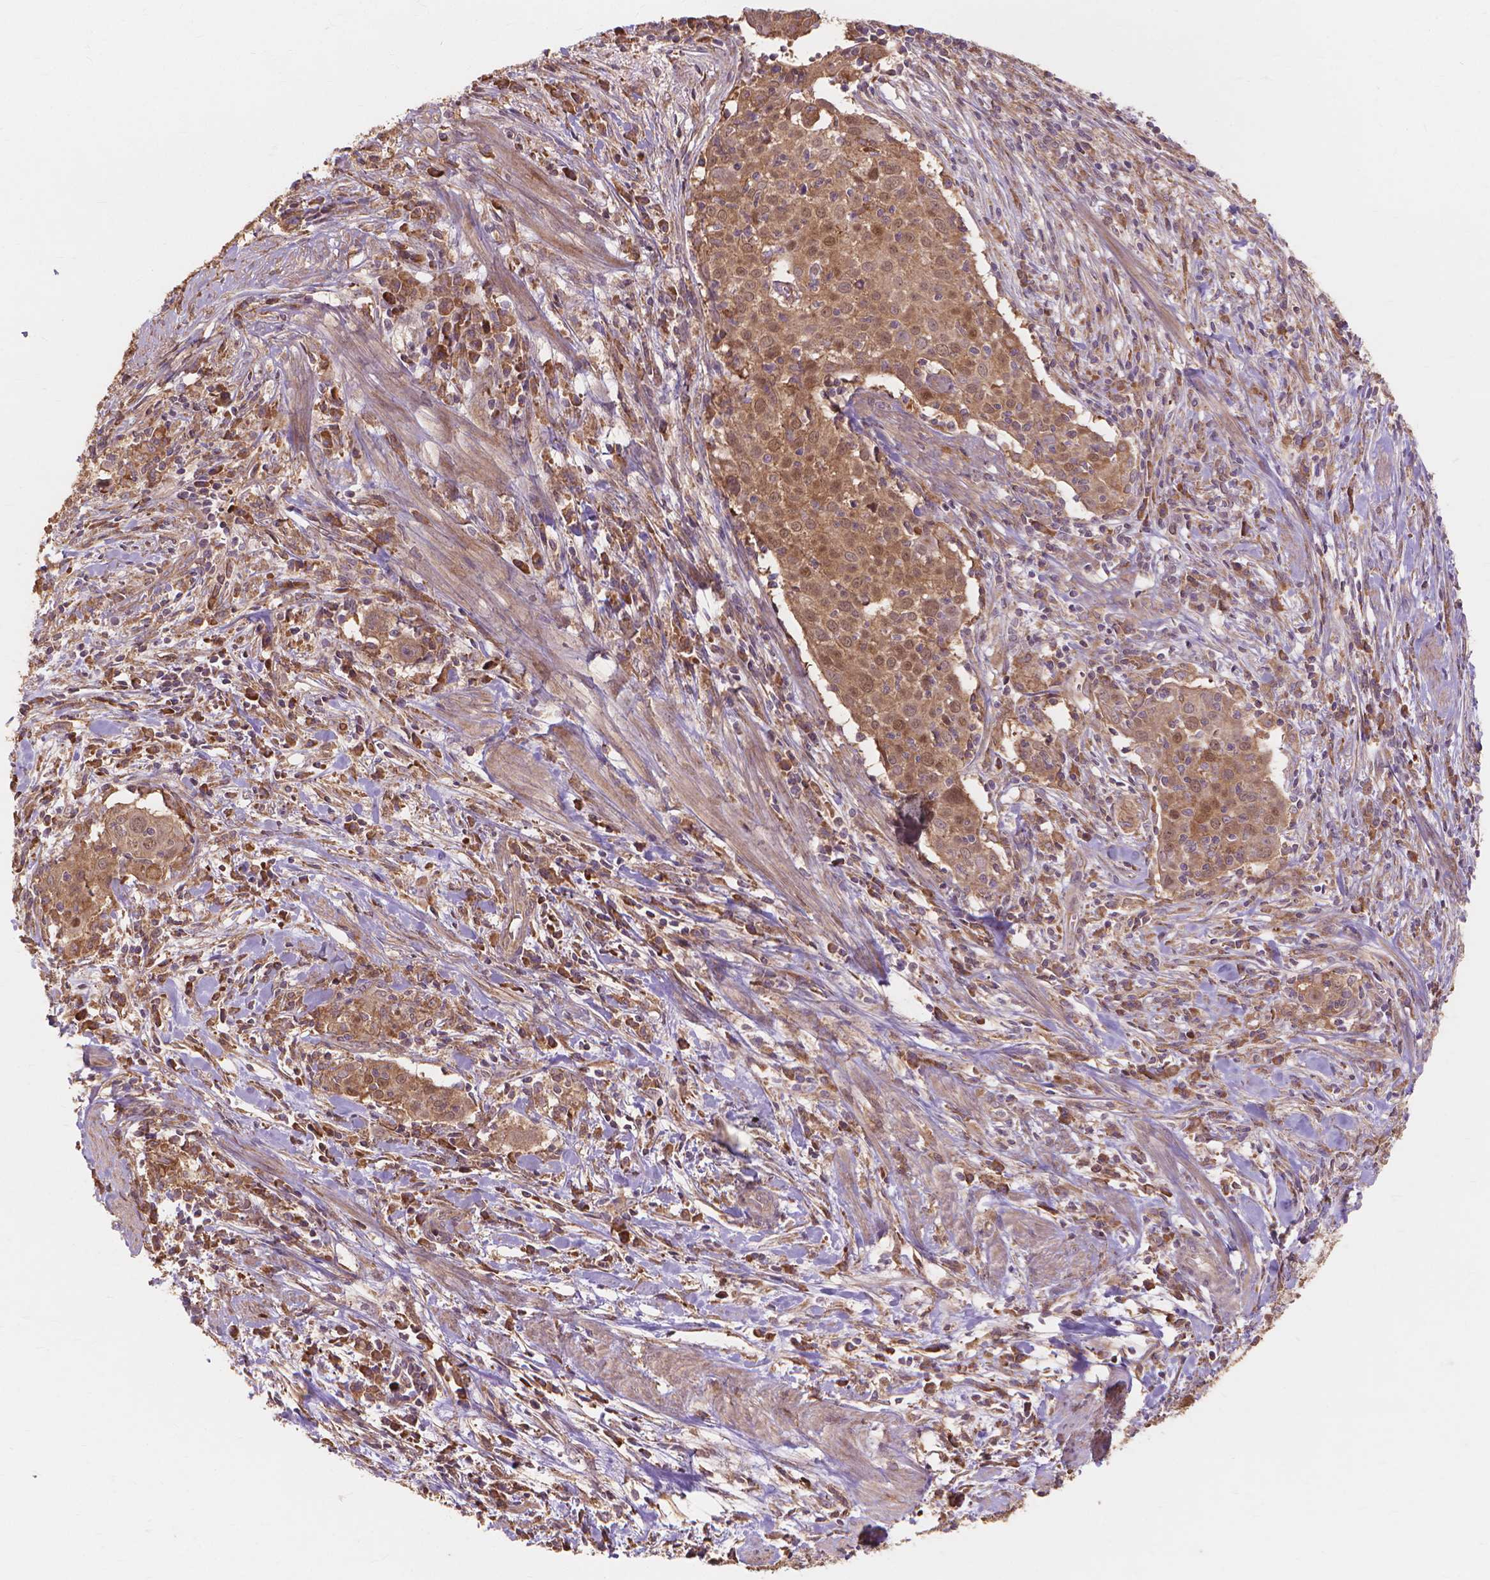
{"staining": {"intensity": "strong", "quantity": ">75%", "location": "cytoplasmic/membranous"}, "tissue": "cervical cancer", "cell_type": "Tumor cells", "image_type": "cancer", "snomed": [{"axis": "morphology", "description": "Squamous cell carcinoma, NOS"}, {"axis": "topography", "description": "Cervix"}], "caption": "Immunohistochemical staining of cervical squamous cell carcinoma reveals high levels of strong cytoplasmic/membranous protein staining in about >75% of tumor cells.", "gene": "TAB2", "patient": {"sex": "female", "age": 39}}